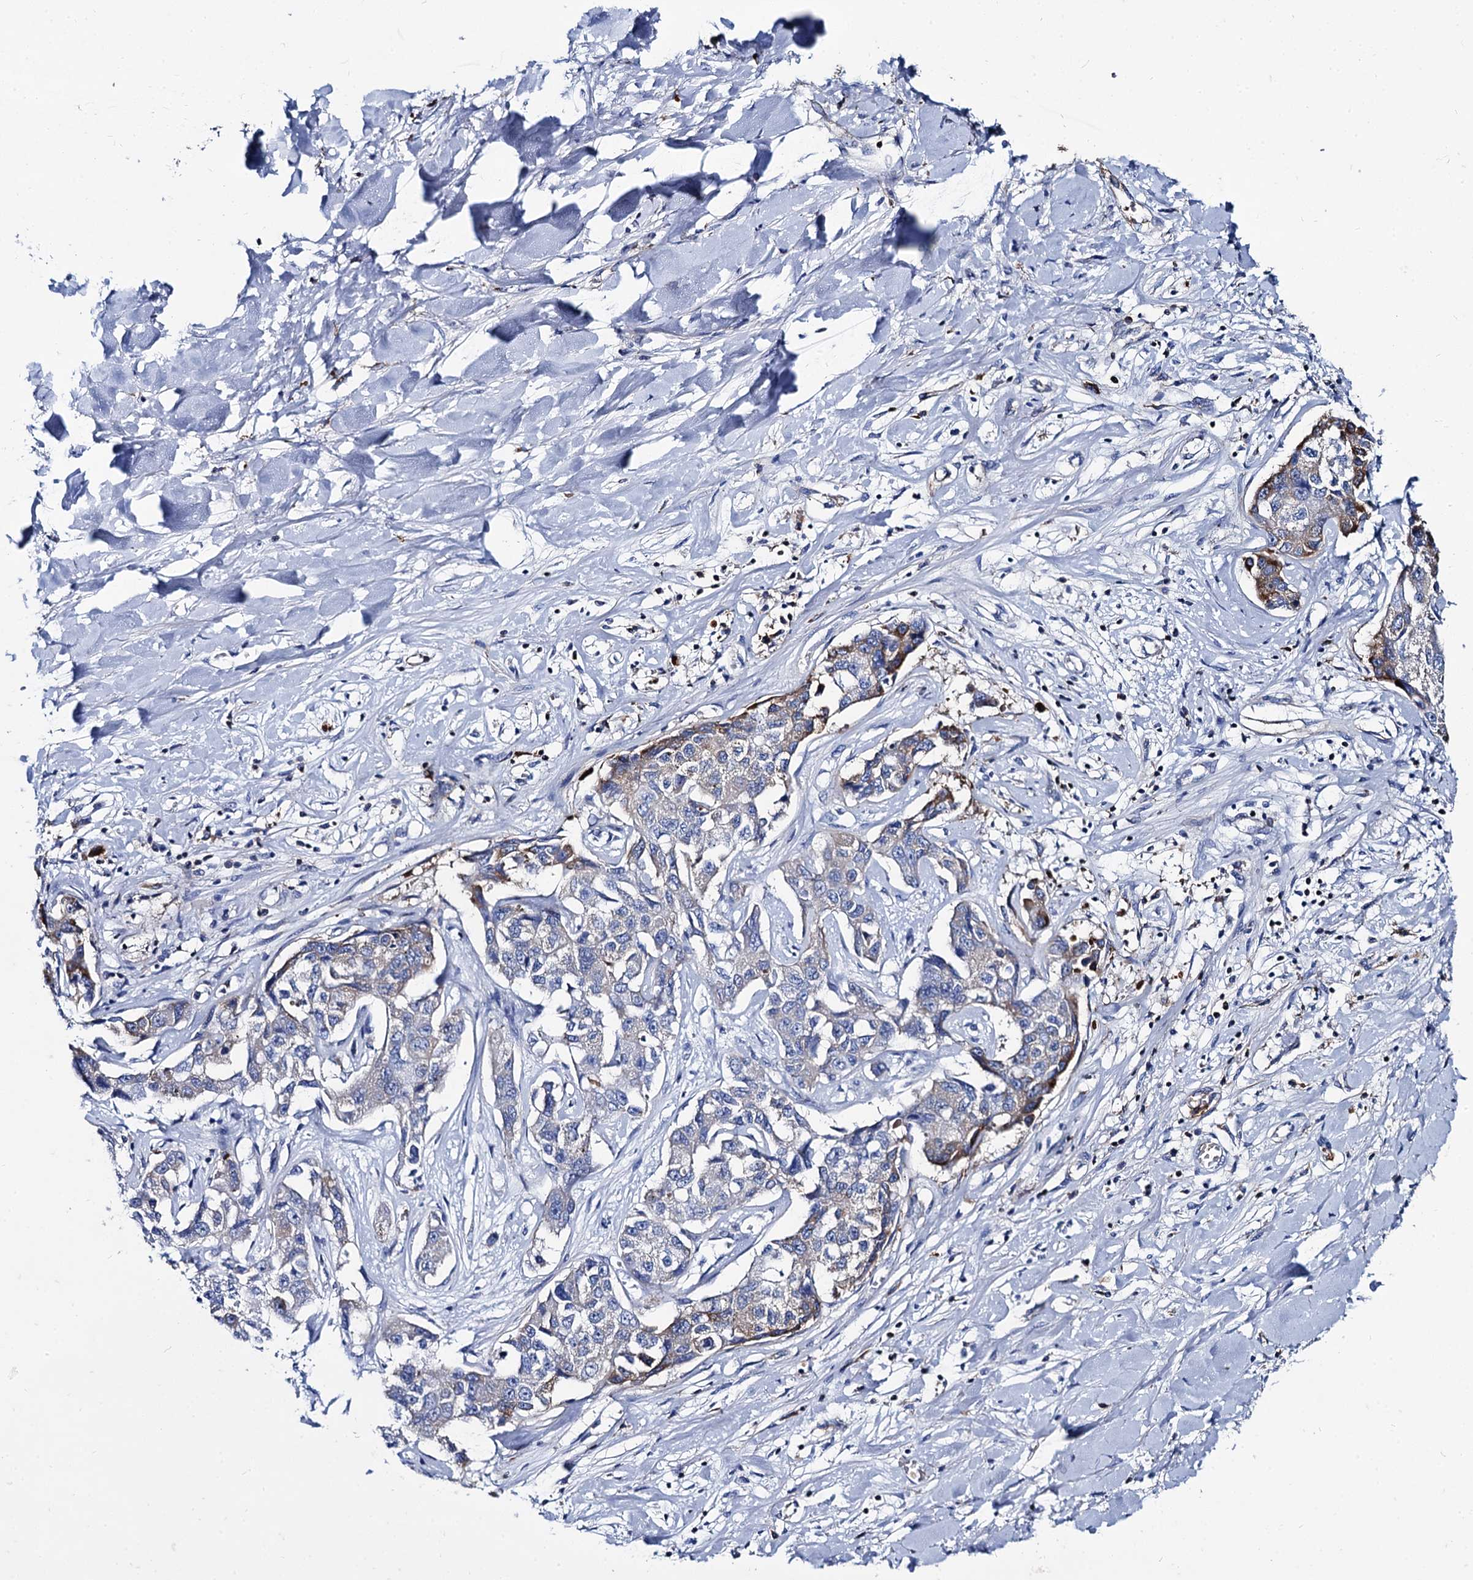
{"staining": {"intensity": "moderate", "quantity": "<25%", "location": "cytoplasmic/membranous"}, "tissue": "liver cancer", "cell_type": "Tumor cells", "image_type": "cancer", "snomed": [{"axis": "morphology", "description": "Cholangiocarcinoma"}, {"axis": "topography", "description": "Liver"}], "caption": "Immunohistochemistry photomicrograph of neoplastic tissue: cholangiocarcinoma (liver) stained using immunohistochemistry reveals low levels of moderate protein expression localized specifically in the cytoplasmic/membranous of tumor cells, appearing as a cytoplasmic/membranous brown color.", "gene": "APOD", "patient": {"sex": "male", "age": 59}}